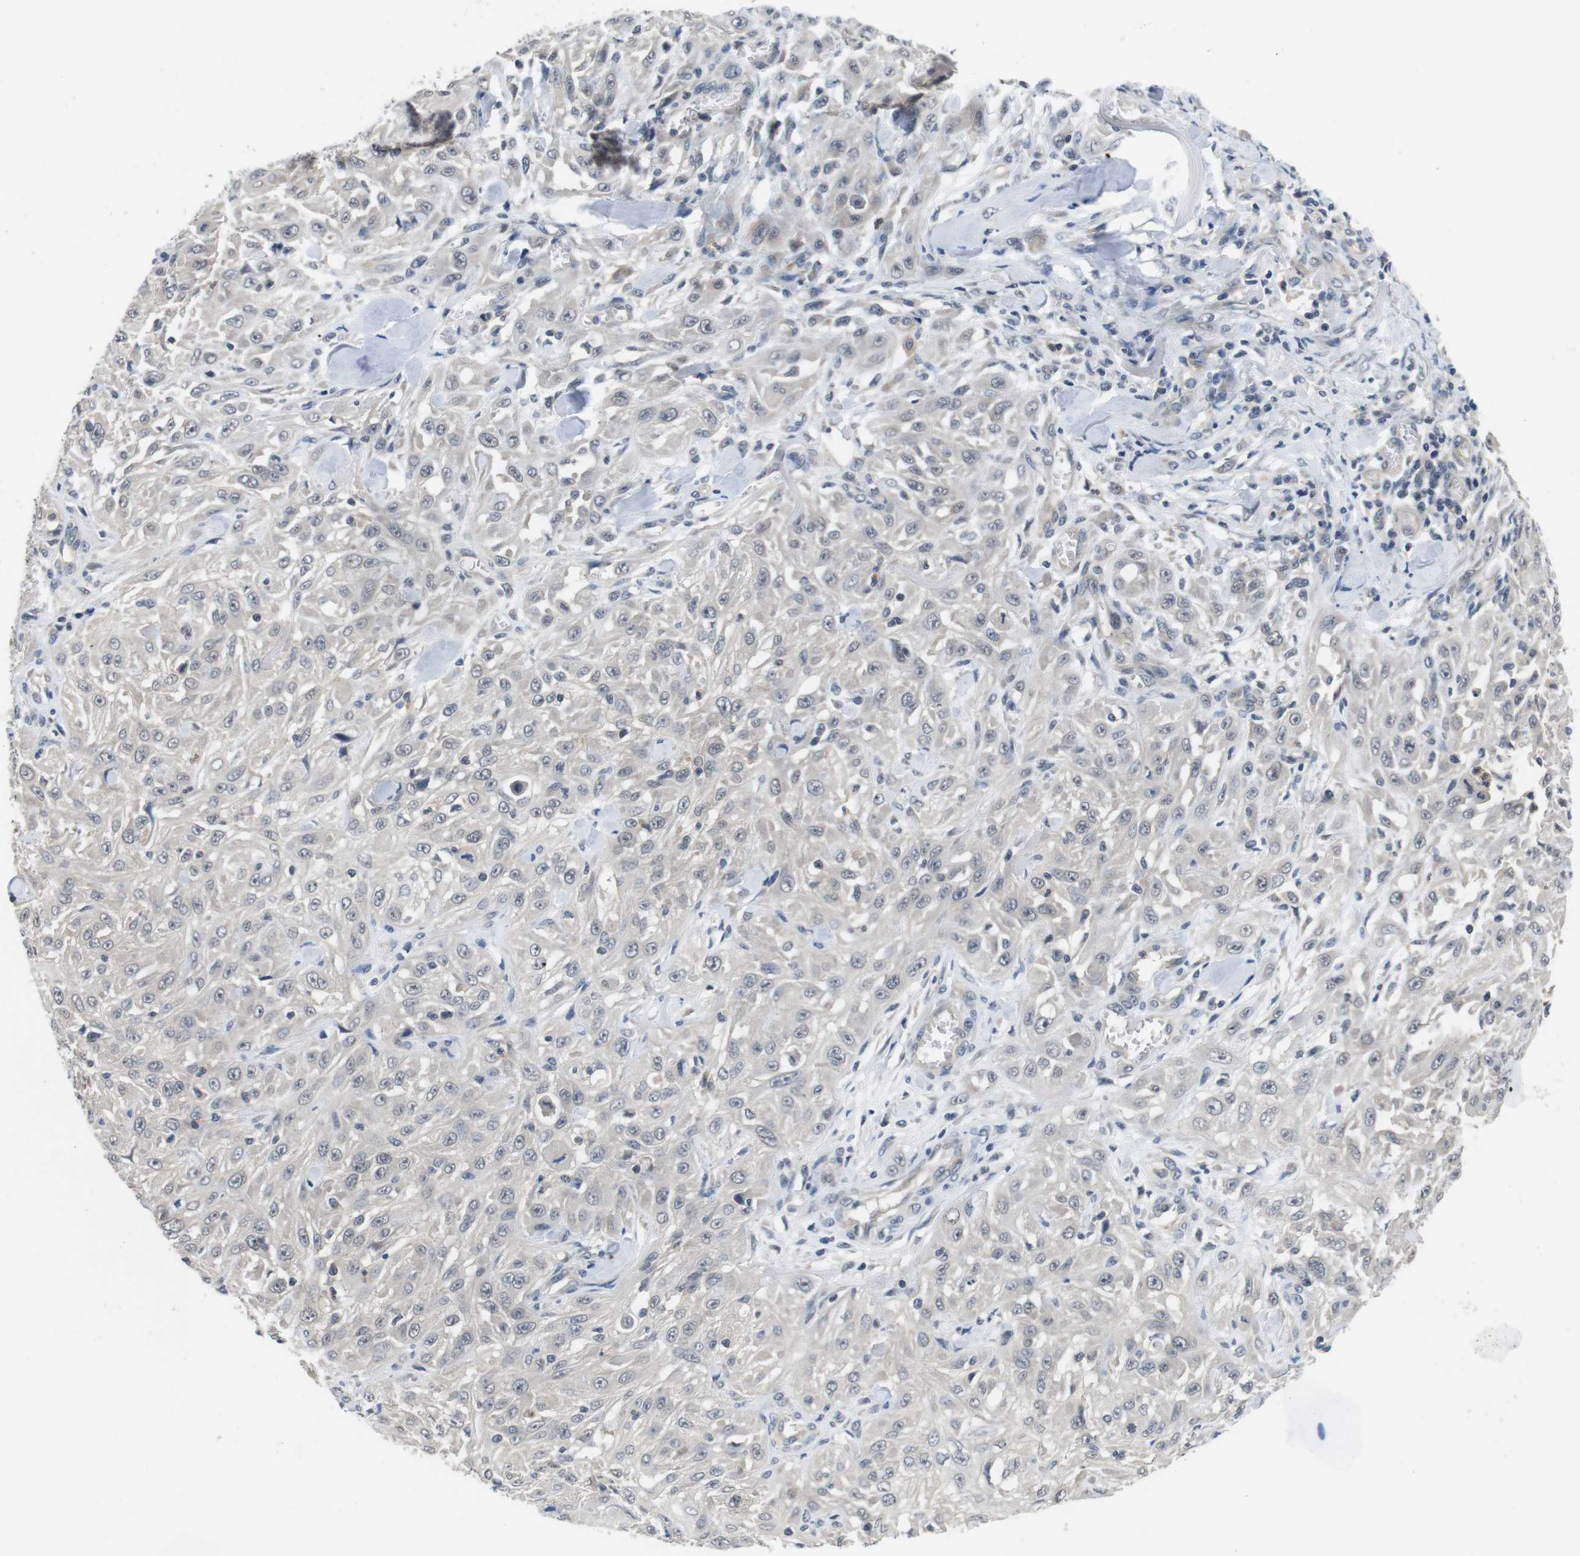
{"staining": {"intensity": "negative", "quantity": "none", "location": "none"}, "tissue": "skin cancer", "cell_type": "Tumor cells", "image_type": "cancer", "snomed": [{"axis": "morphology", "description": "Squamous cell carcinoma, NOS"}, {"axis": "morphology", "description": "Squamous cell carcinoma, metastatic, NOS"}, {"axis": "topography", "description": "Skin"}, {"axis": "topography", "description": "Lymph node"}], "caption": "The histopathology image displays no staining of tumor cells in skin cancer (metastatic squamous cell carcinoma).", "gene": "FADD", "patient": {"sex": "male", "age": 75}}